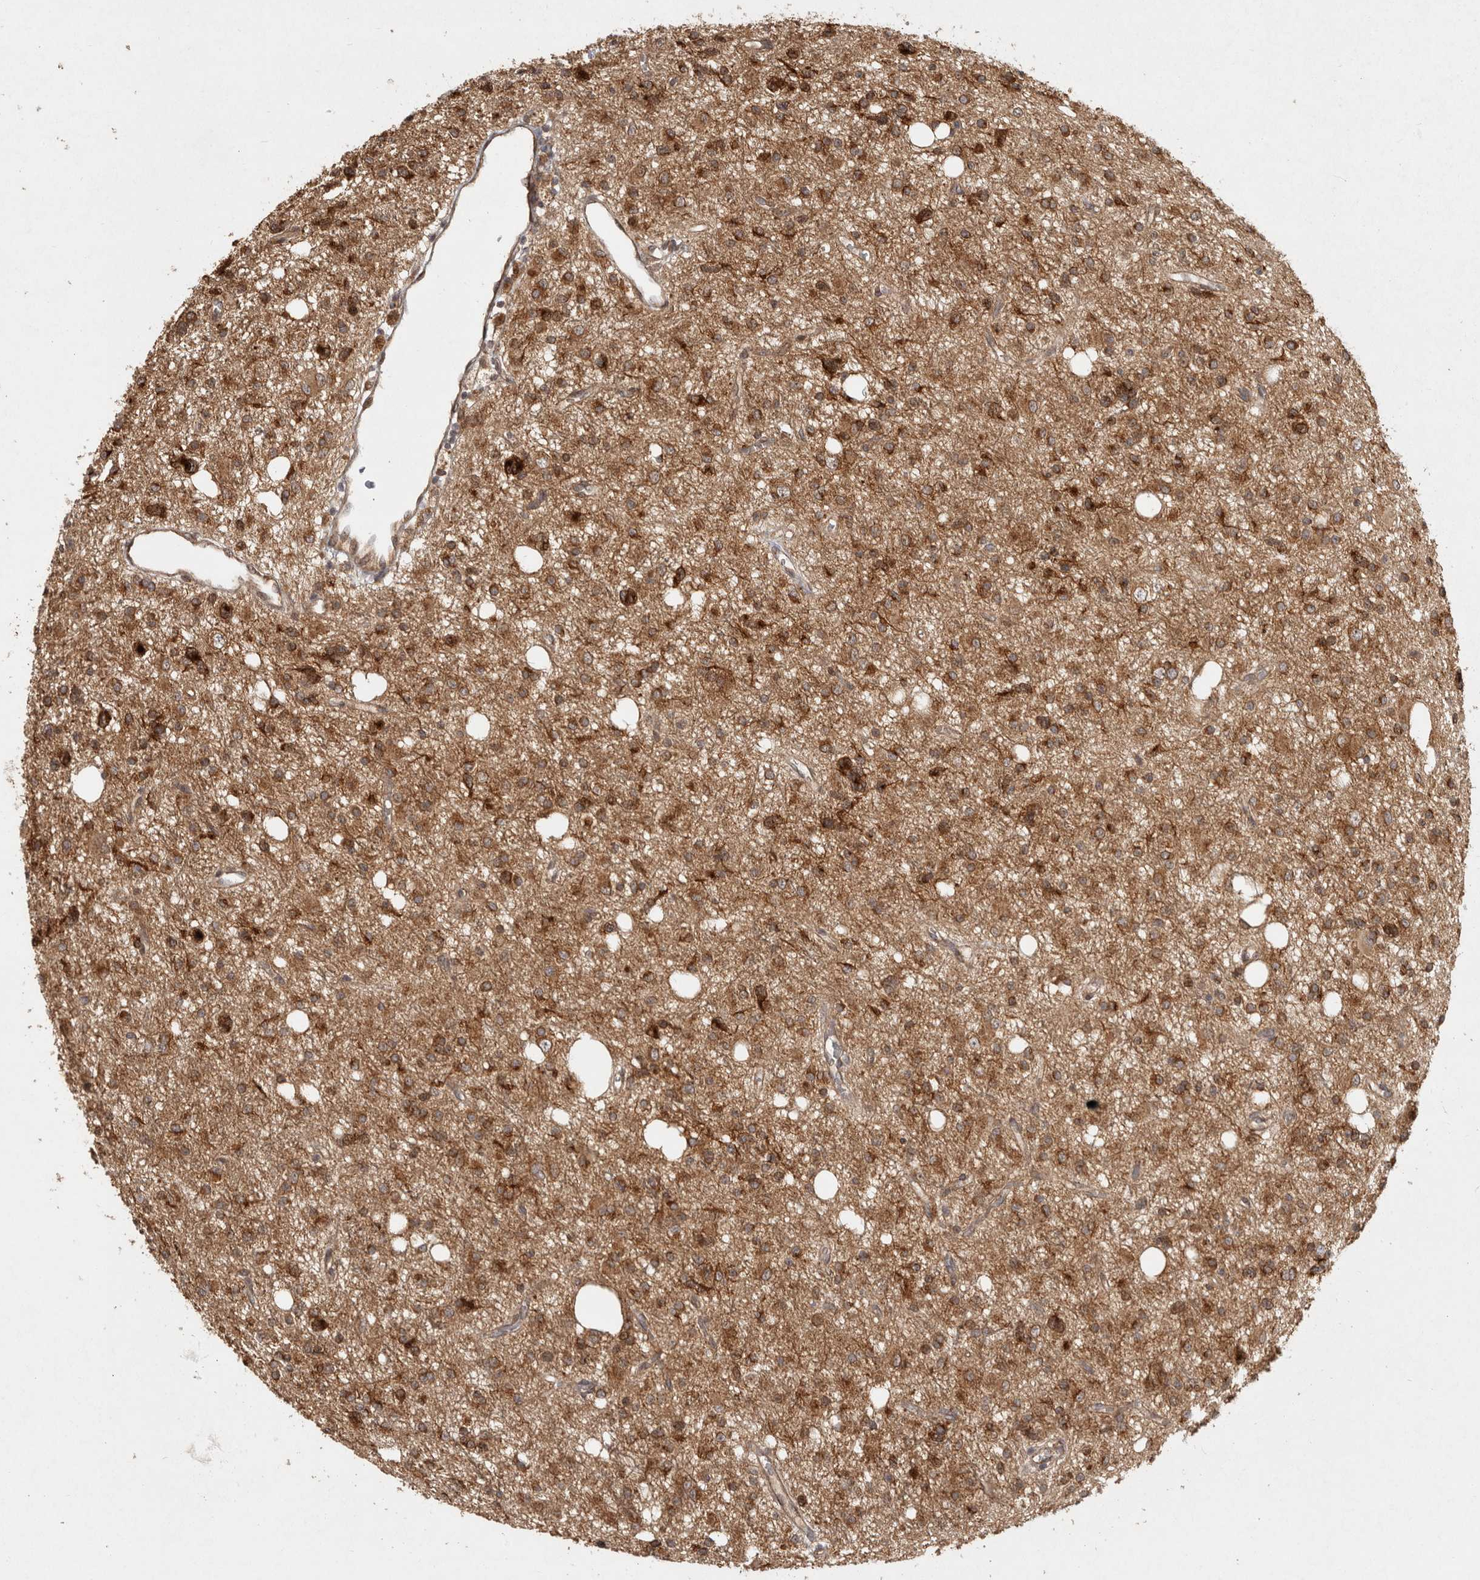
{"staining": {"intensity": "strong", "quantity": ">75%", "location": "cytoplasmic/membranous"}, "tissue": "glioma", "cell_type": "Tumor cells", "image_type": "cancer", "snomed": [{"axis": "morphology", "description": "Glioma, malignant, High grade"}, {"axis": "topography", "description": "Brain"}], "caption": "Tumor cells show strong cytoplasmic/membranous expression in approximately >75% of cells in glioma.", "gene": "CAMSAP2", "patient": {"sex": "female", "age": 62}}